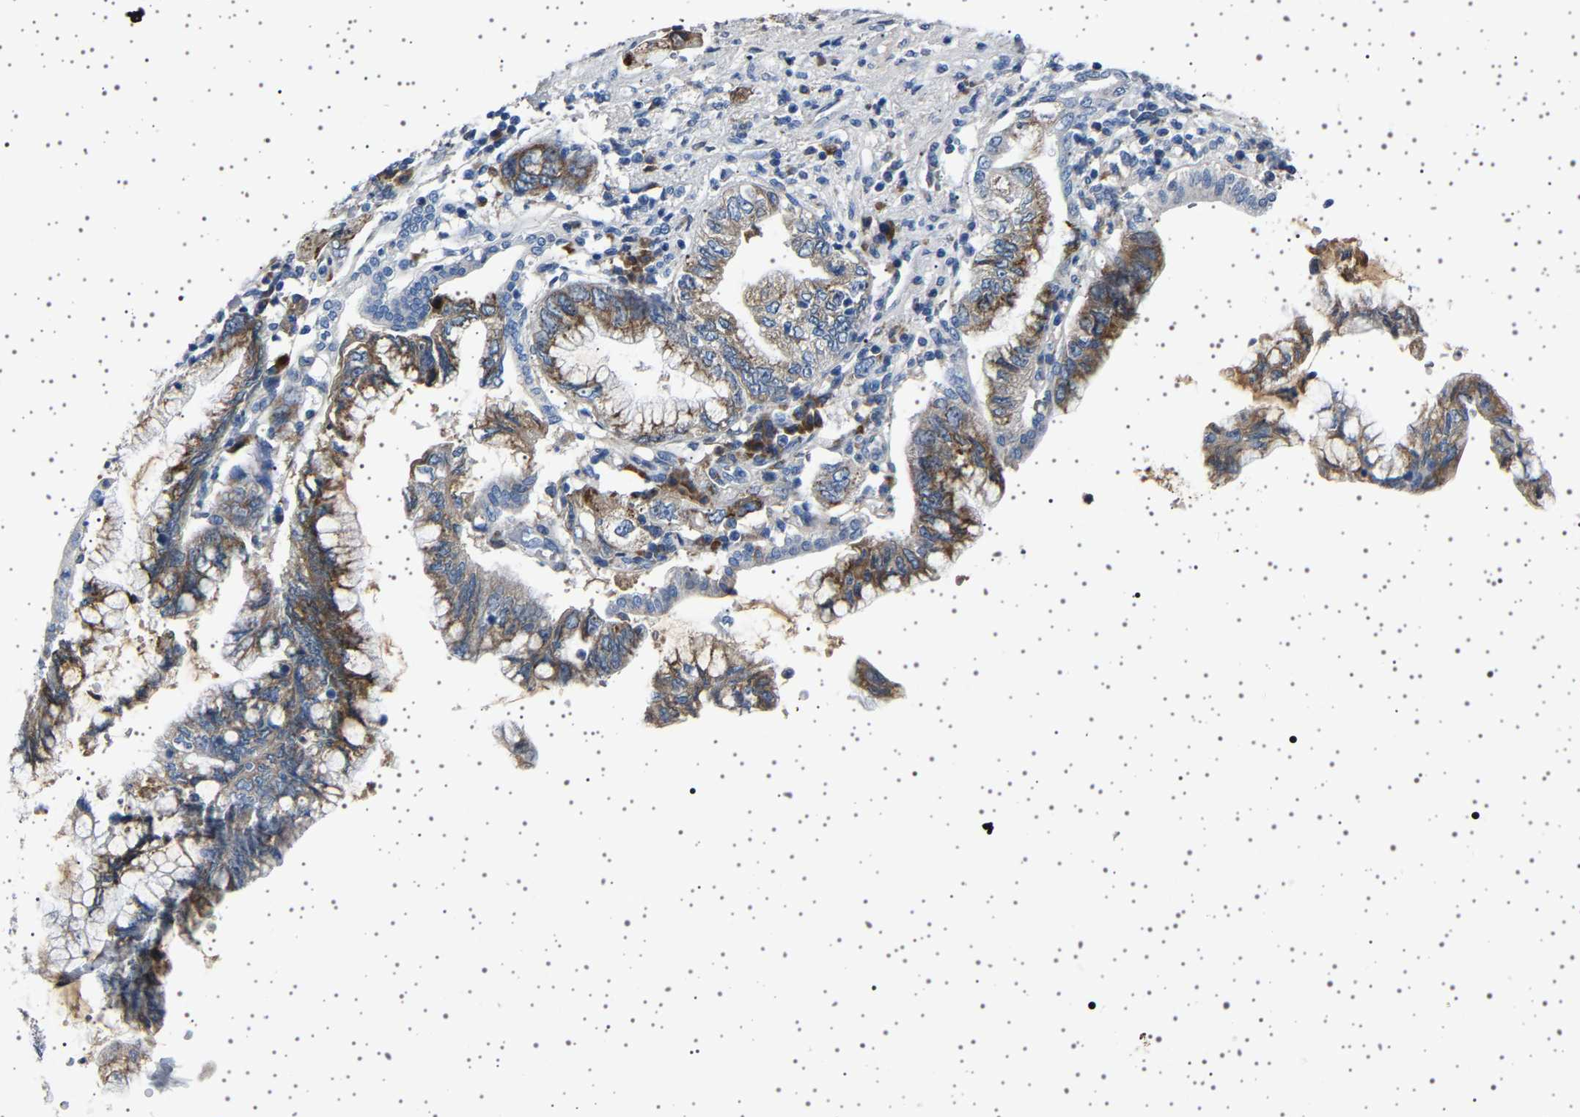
{"staining": {"intensity": "moderate", "quantity": "25%-75%", "location": "cytoplasmic/membranous"}, "tissue": "pancreatic cancer", "cell_type": "Tumor cells", "image_type": "cancer", "snomed": [{"axis": "morphology", "description": "Adenocarcinoma, NOS"}, {"axis": "topography", "description": "Pancreas"}], "caption": "Pancreatic adenocarcinoma stained for a protein (brown) shows moderate cytoplasmic/membranous positive staining in about 25%-75% of tumor cells.", "gene": "FTCD", "patient": {"sex": "female", "age": 73}}